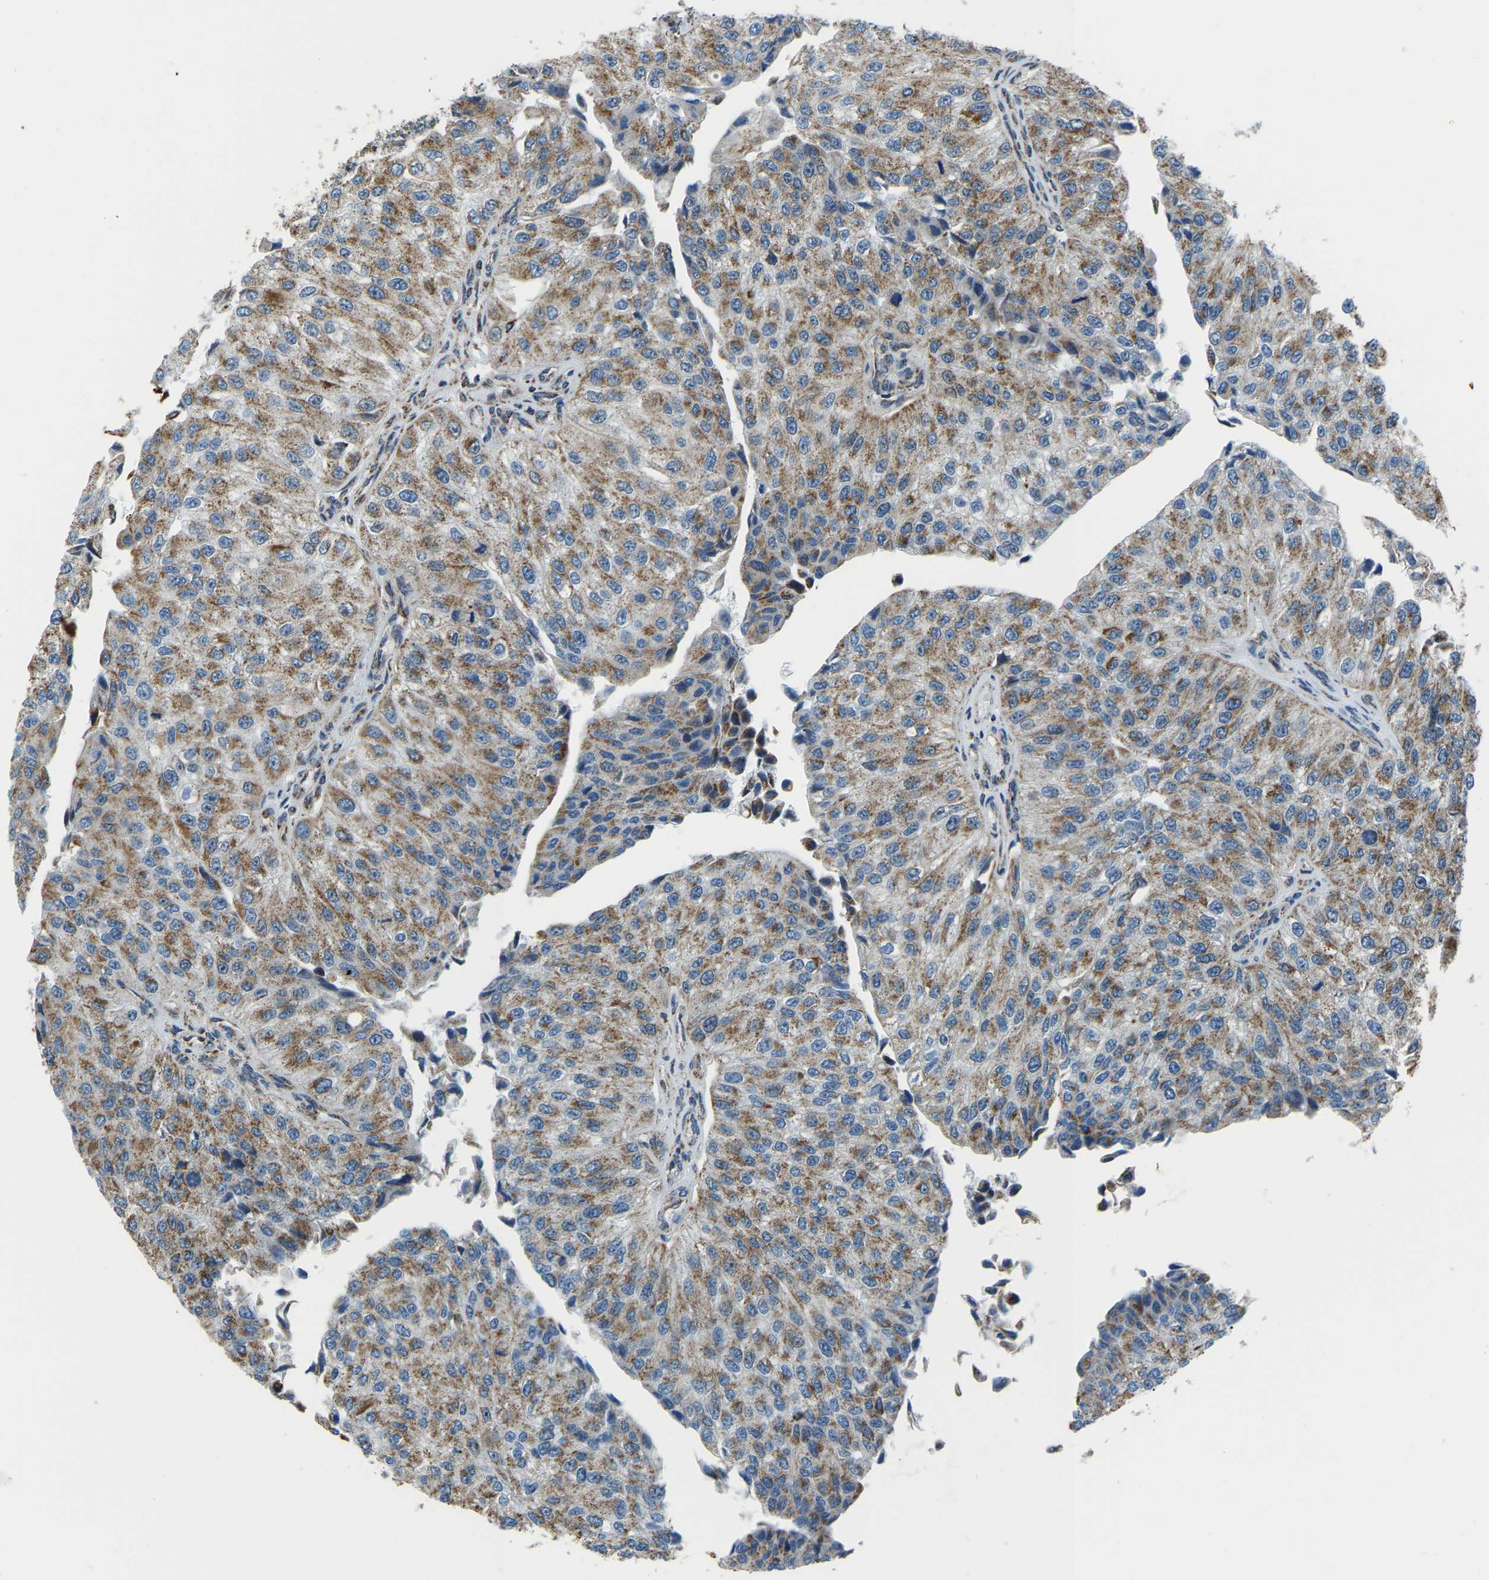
{"staining": {"intensity": "moderate", "quantity": ">75%", "location": "cytoplasmic/membranous"}, "tissue": "urothelial cancer", "cell_type": "Tumor cells", "image_type": "cancer", "snomed": [{"axis": "morphology", "description": "Urothelial carcinoma, High grade"}, {"axis": "topography", "description": "Kidney"}, {"axis": "topography", "description": "Urinary bladder"}], "caption": "Immunohistochemical staining of human urothelial cancer demonstrates medium levels of moderate cytoplasmic/membranous staining in about >75% of tumor cells.", "gene": "RBM33", "patient": {"sex": "male", "age": 77}}